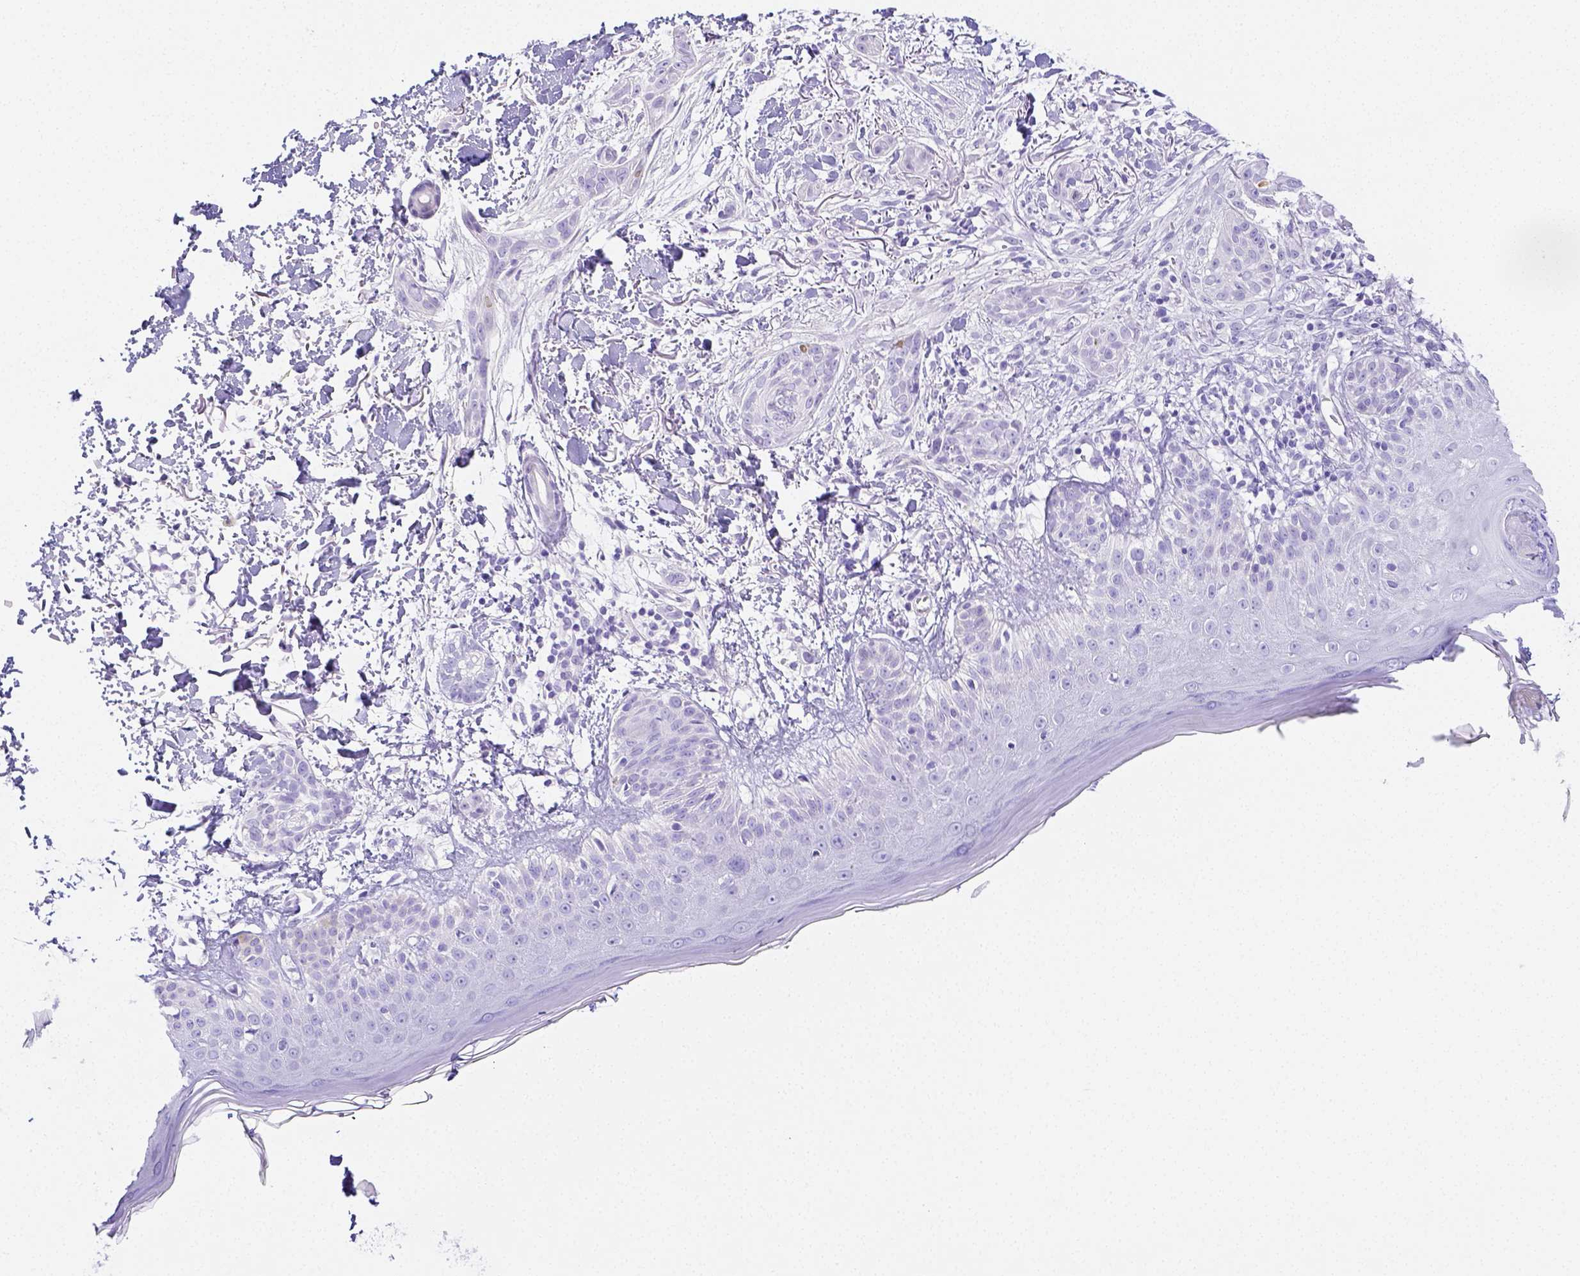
{"staining": {"intensity": "negative", "quantity": "none", "location": "none"}, "tissue": "skin cancer", "cell_type": "Tumor cells", "image_type": "cancer", "snomed": [{"axis": "morphology", "description": "Basal cell carcinoma"}, {"axis": "morphology", "description": "BCC, high aggressive"}, {"axis": "topography", "description": "Skin"}], "caption": "This is a histopathology image of immunohistochemistry staining of bcc,  high aggressive (skin), which shows no positivity in tumor cells. The staining was performed using DAB to visualize the protein expression in brown, while the nuclei were stained in blue with hematoxylin (Magnification: 20x).", "gene": "ARHGAP36", "patient": {"sex": "male", "age": 64}}